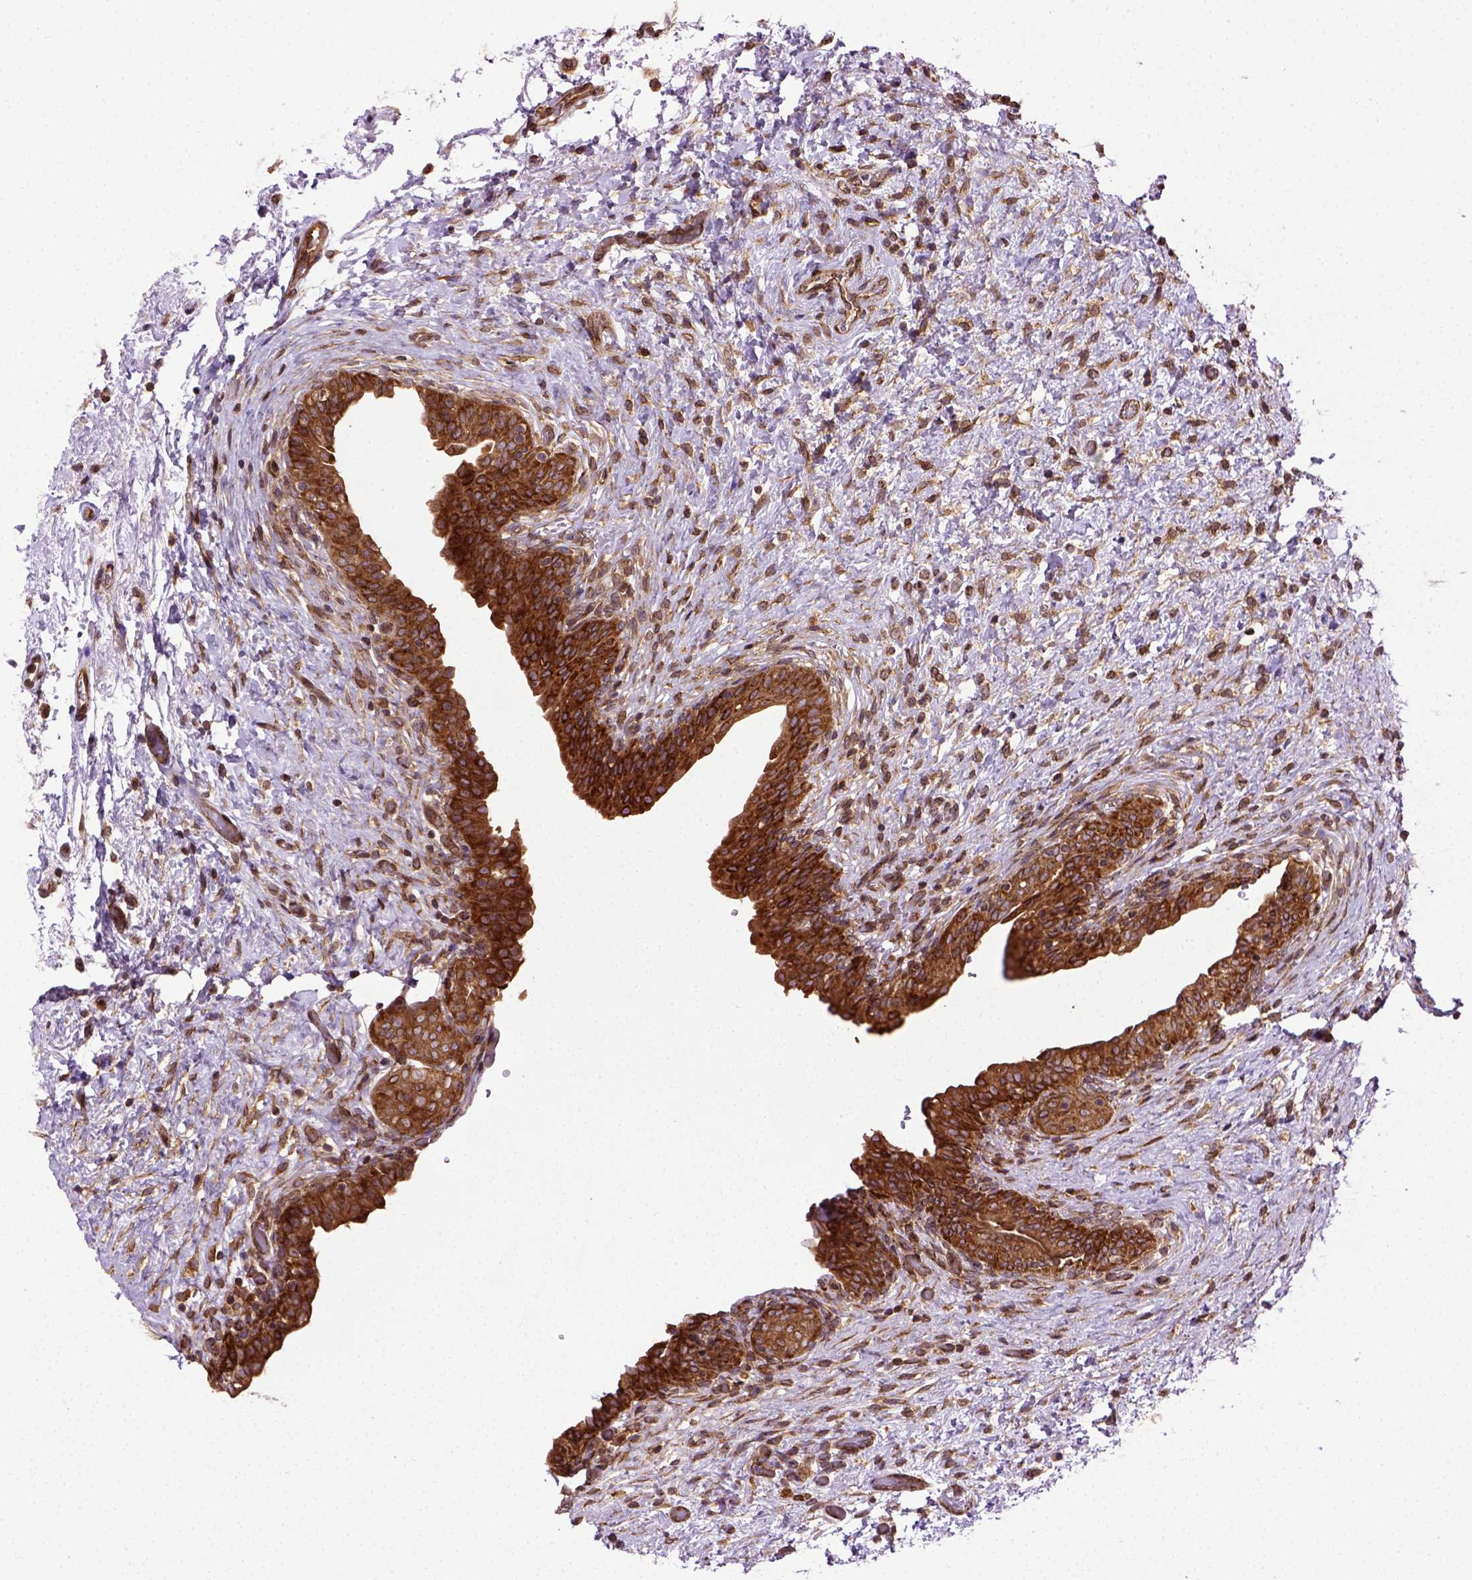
{"staining": {"intensity": "strong", "quantity": ">75%", "location": "cytoplasmic/membranous"}, "tissue": "urinary bladder", "cell_type": "Urothelial cells", "image_type": "normal", "snomed": [{"axis": "morphology", "description": "Normal tissue, NOS"}, {"axis": "topography", "description": "Urinary bladder"}], "caption": "Immunohistochemical staining of benign urinary bladder reveals high levels of strong cytoplasmic/membranous expression in approximately >75% of urothelial cells. (IHC, brightfield microscopy, high magnification).", "gene": "CAPRIN1", "patient": {"sex": "male", "age": 69}}